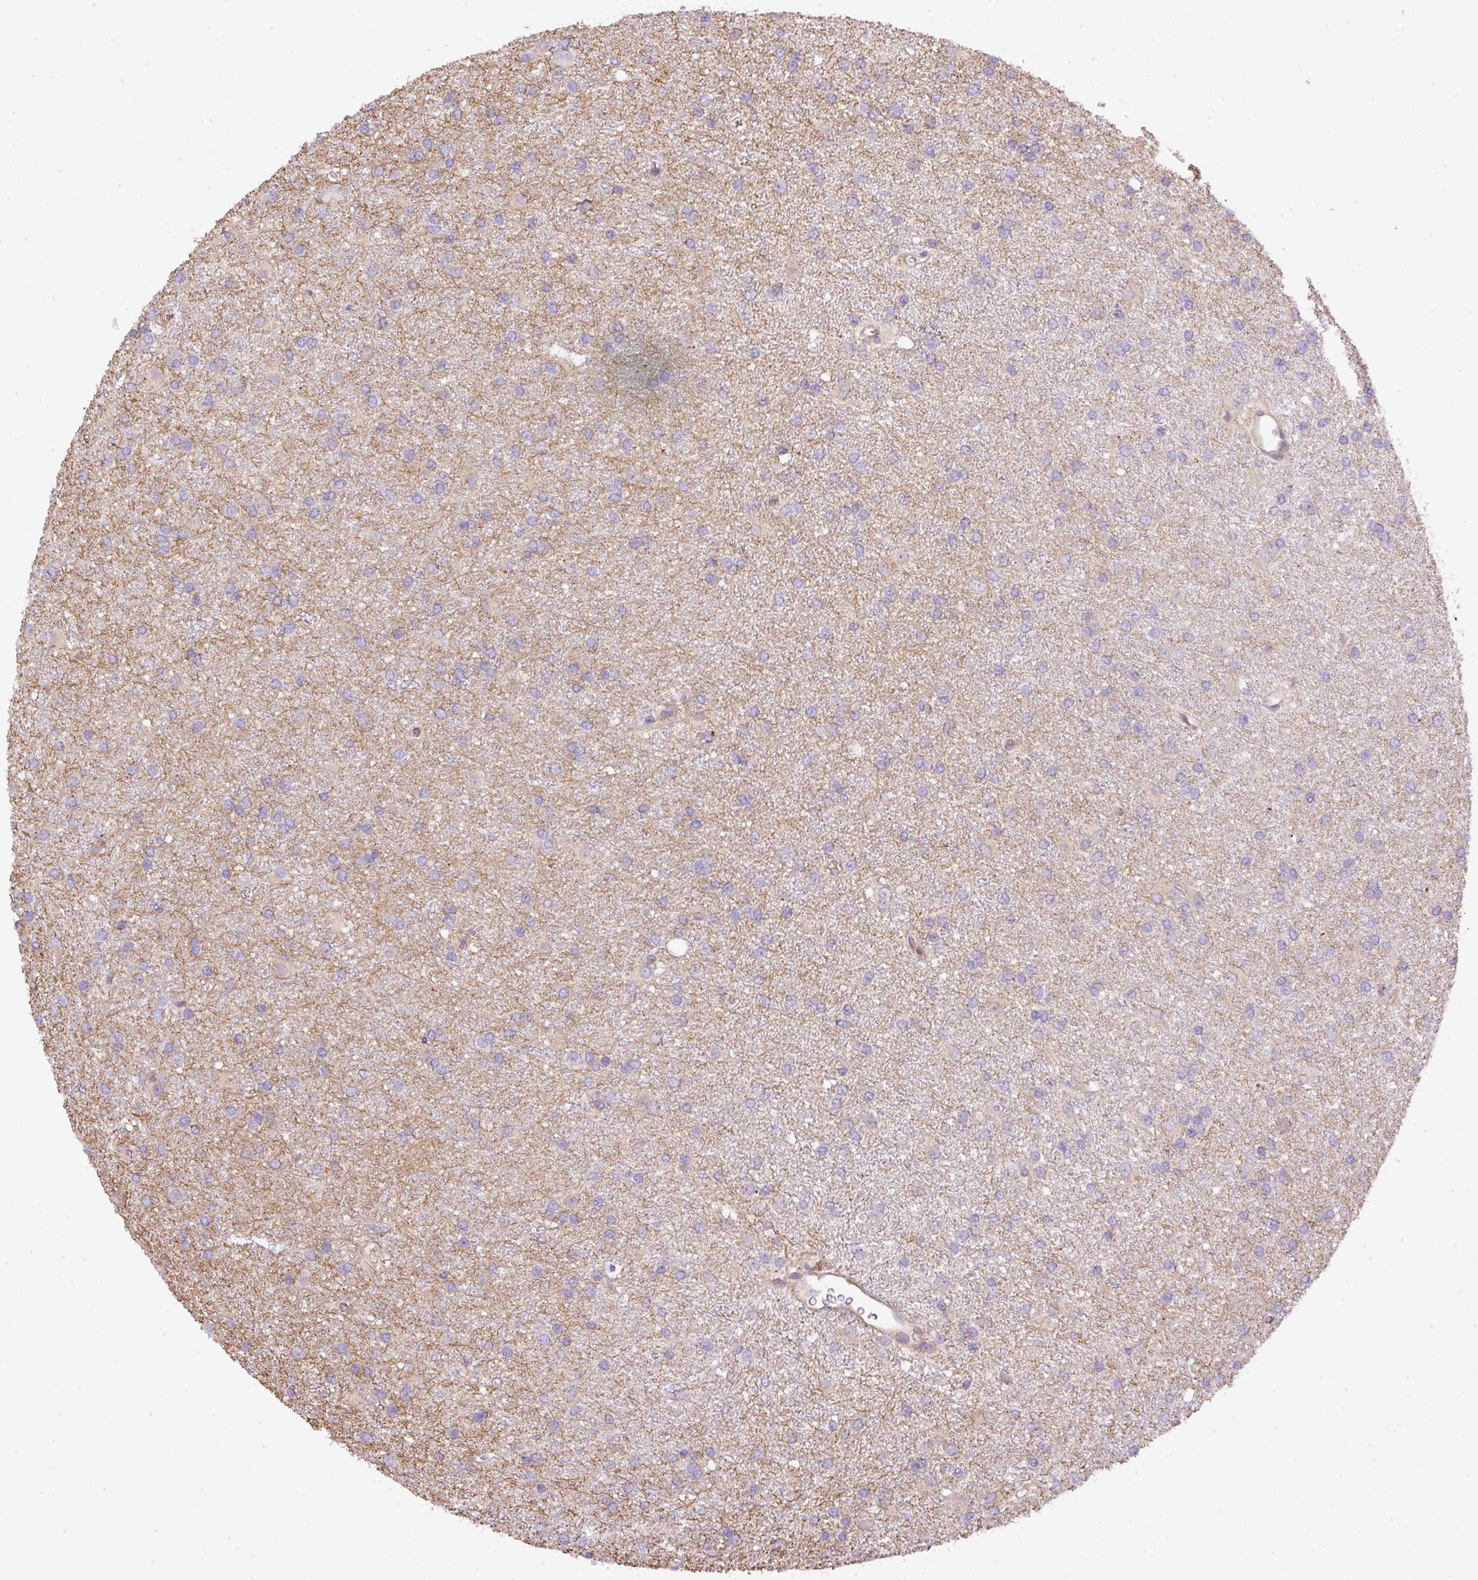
{"staining": {"intensity": "negative", "quantity": "none", "location": "none"}, "tissue": "glioma", "cell_type": "Tumor cells", "image_type": "cancer", "snomed": [{"axis": "morphology", "description": "Glioma, malignant, High grade"}, {"axis": "topography", "description": "Brain"}], "caption": "Tumor cells are negative for brown protein staining in glioma.", "gene": "DAPK1", "patient": {"sex": "female", "age": 50}}